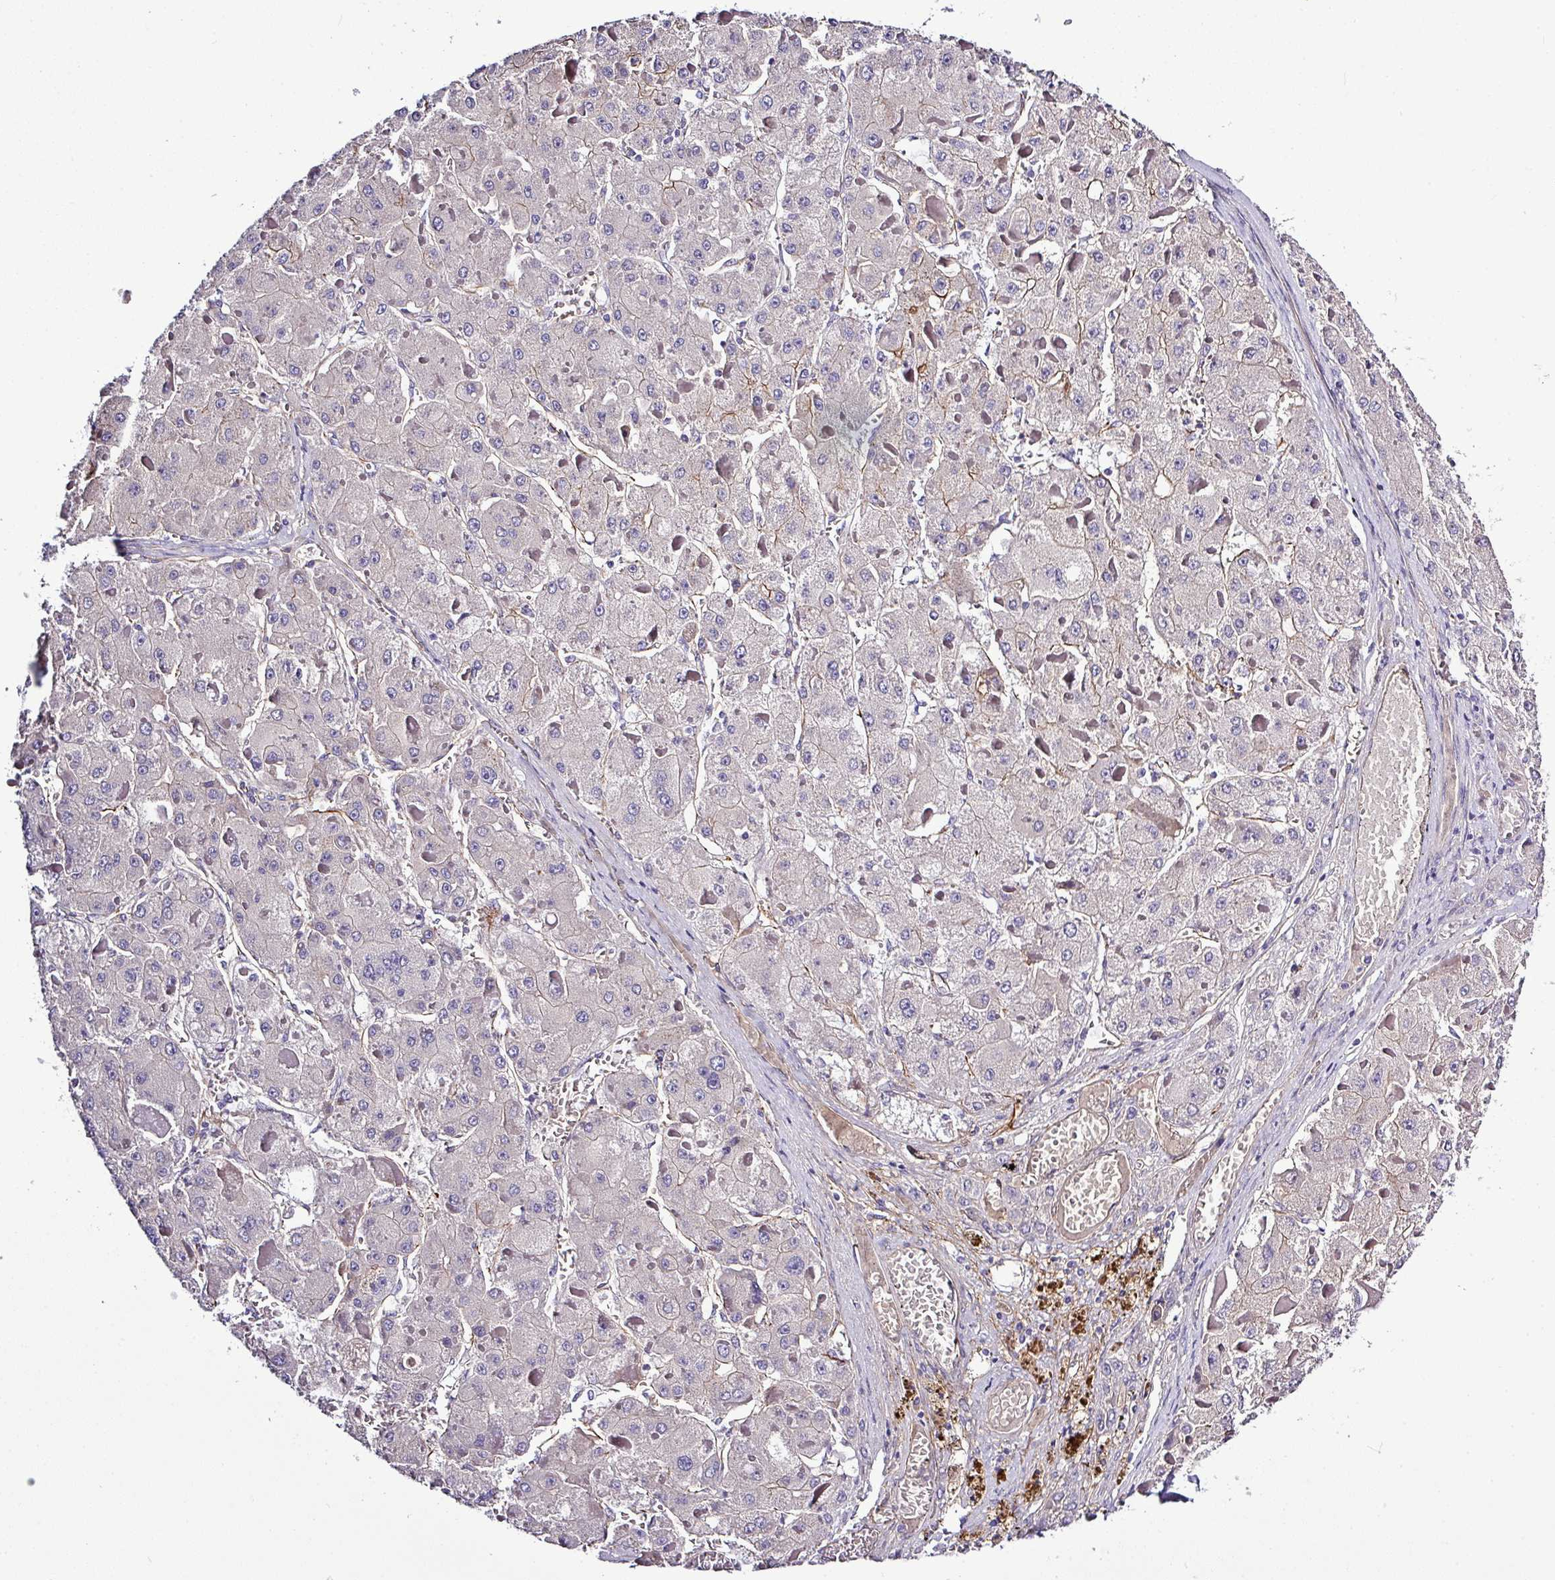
{"staining": {"intensity": "strong", "quantity": "<25%", "location": "cytoplasmic/membranous"}, "tissue": "liver cancer", "cell_type": "Tumor cells", "image_type": "cancer", "snomed": [{"axis": "morphology", "description": "Carcinoma, Hepatocellular, NOS"}, {"axis": "topography", "description": "Liver"}], "caption": "Human liver hepatocellular carcinoma stained for a protein (brown) reveals strong cytoplasmic/membranous positive expression in about <25% of tumor cells.", "gene": "PARD6A", "patient": {"sex": "female", "age": 73}}